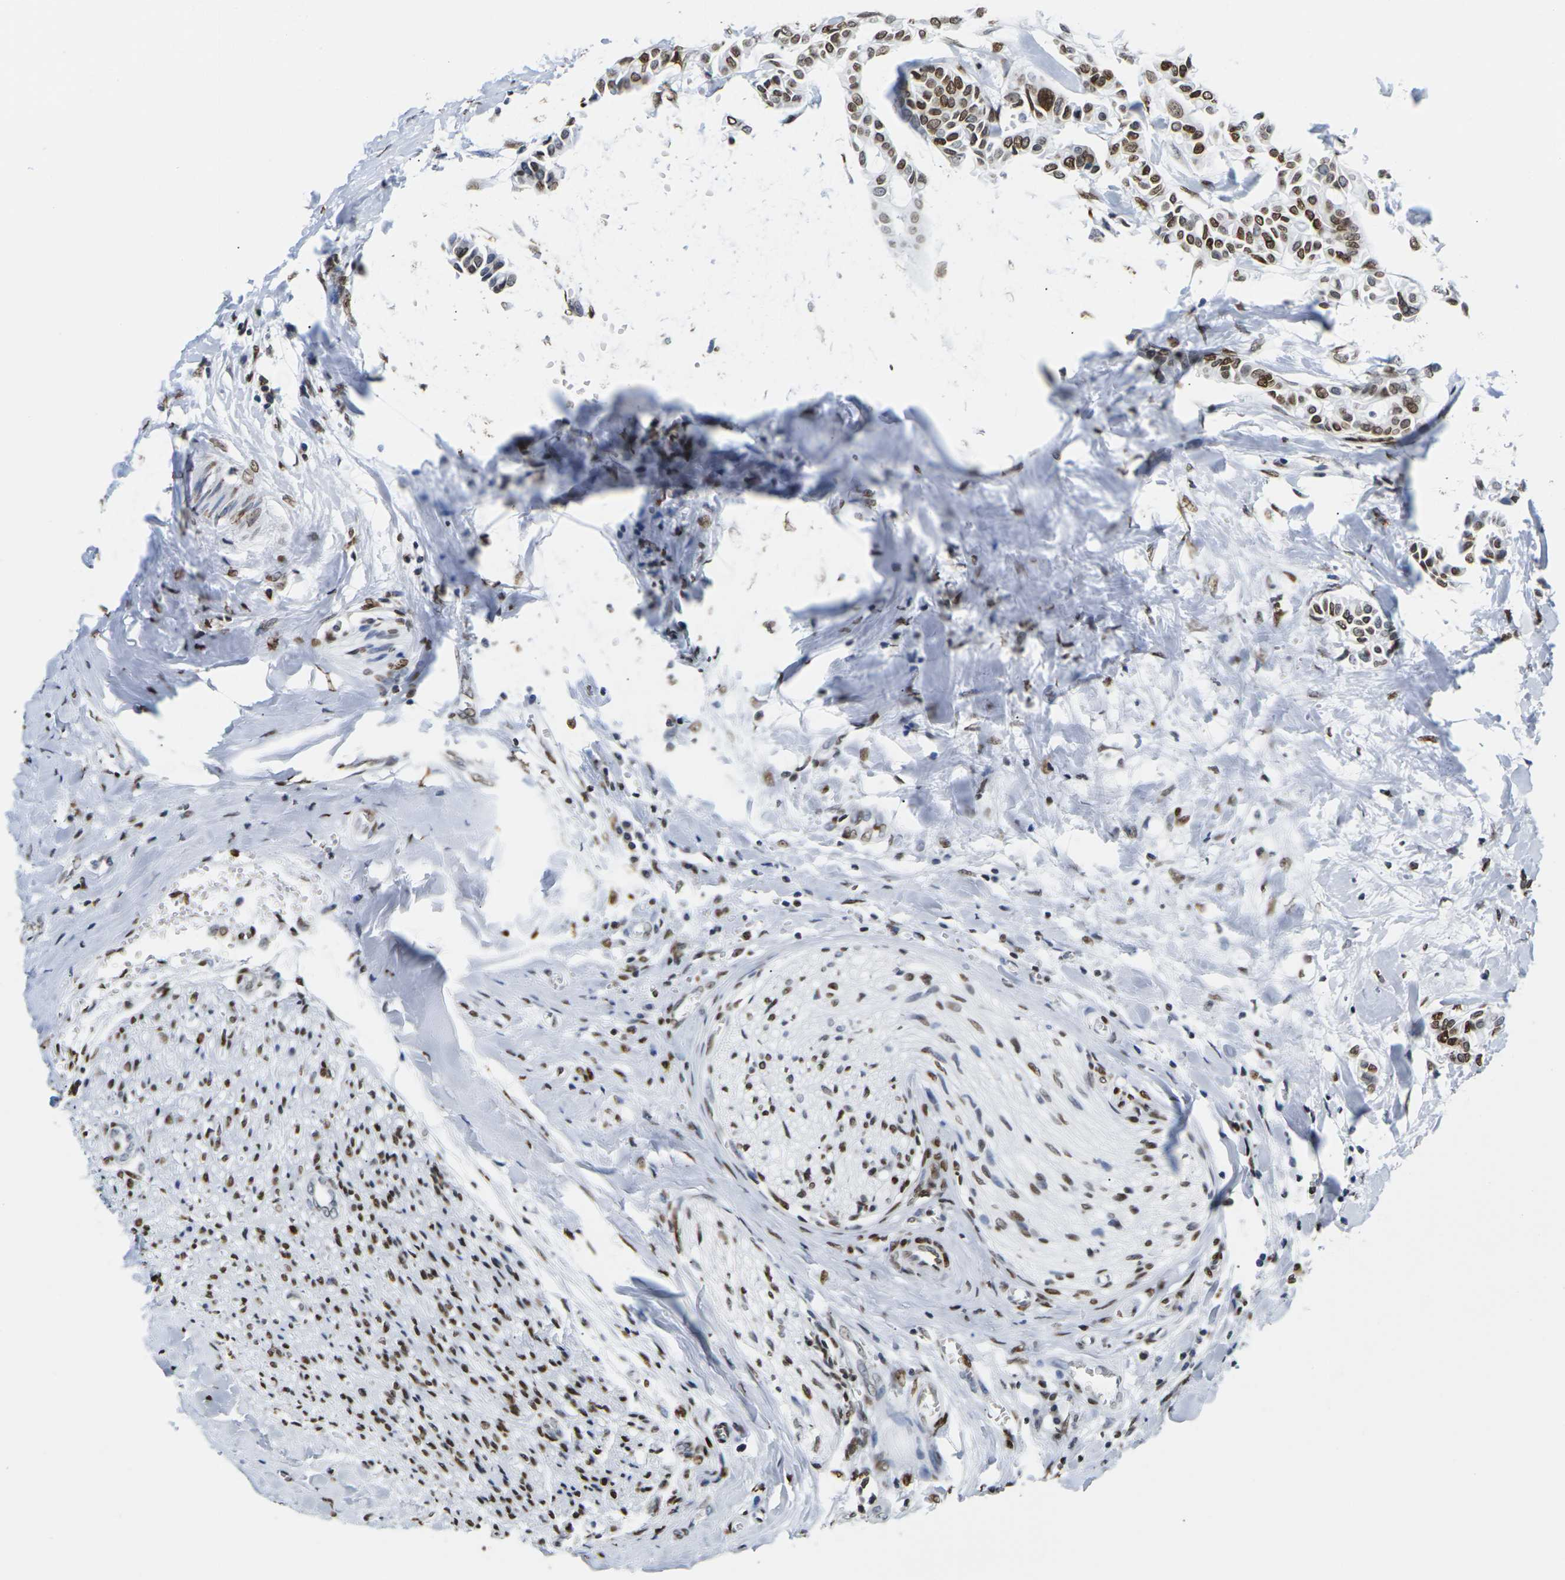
{"staining": {"intensity": "moderate", "quantity": ">75%", "location": "cytoplasmic/membranous,nuclear"}, "tissue": "head and neck cancer", "cell_type": "Tumor cells", "image_type": "cancer", "snomed": [{"axis": "morphology", "description": "Adenocarcinoma, NOS"}, {"axis": "topography", "description": "Salivary gland"}, {"axis": "topography", "description": "Head-Neck"}], "caption": "High-magnification brightfield microscopy of adenocarcinoma (head and neck) stained with DAB (3,3'-diaminobenzidine) (brown) and counterstained with hematoxylin (blue). tumor cells exhibit moderate cytoplasmic/membranous and nuclear positivity is present in approximately>75% of cells.", "gene": "H2AC21", "patient": {"sex": "female", "age": 59}}